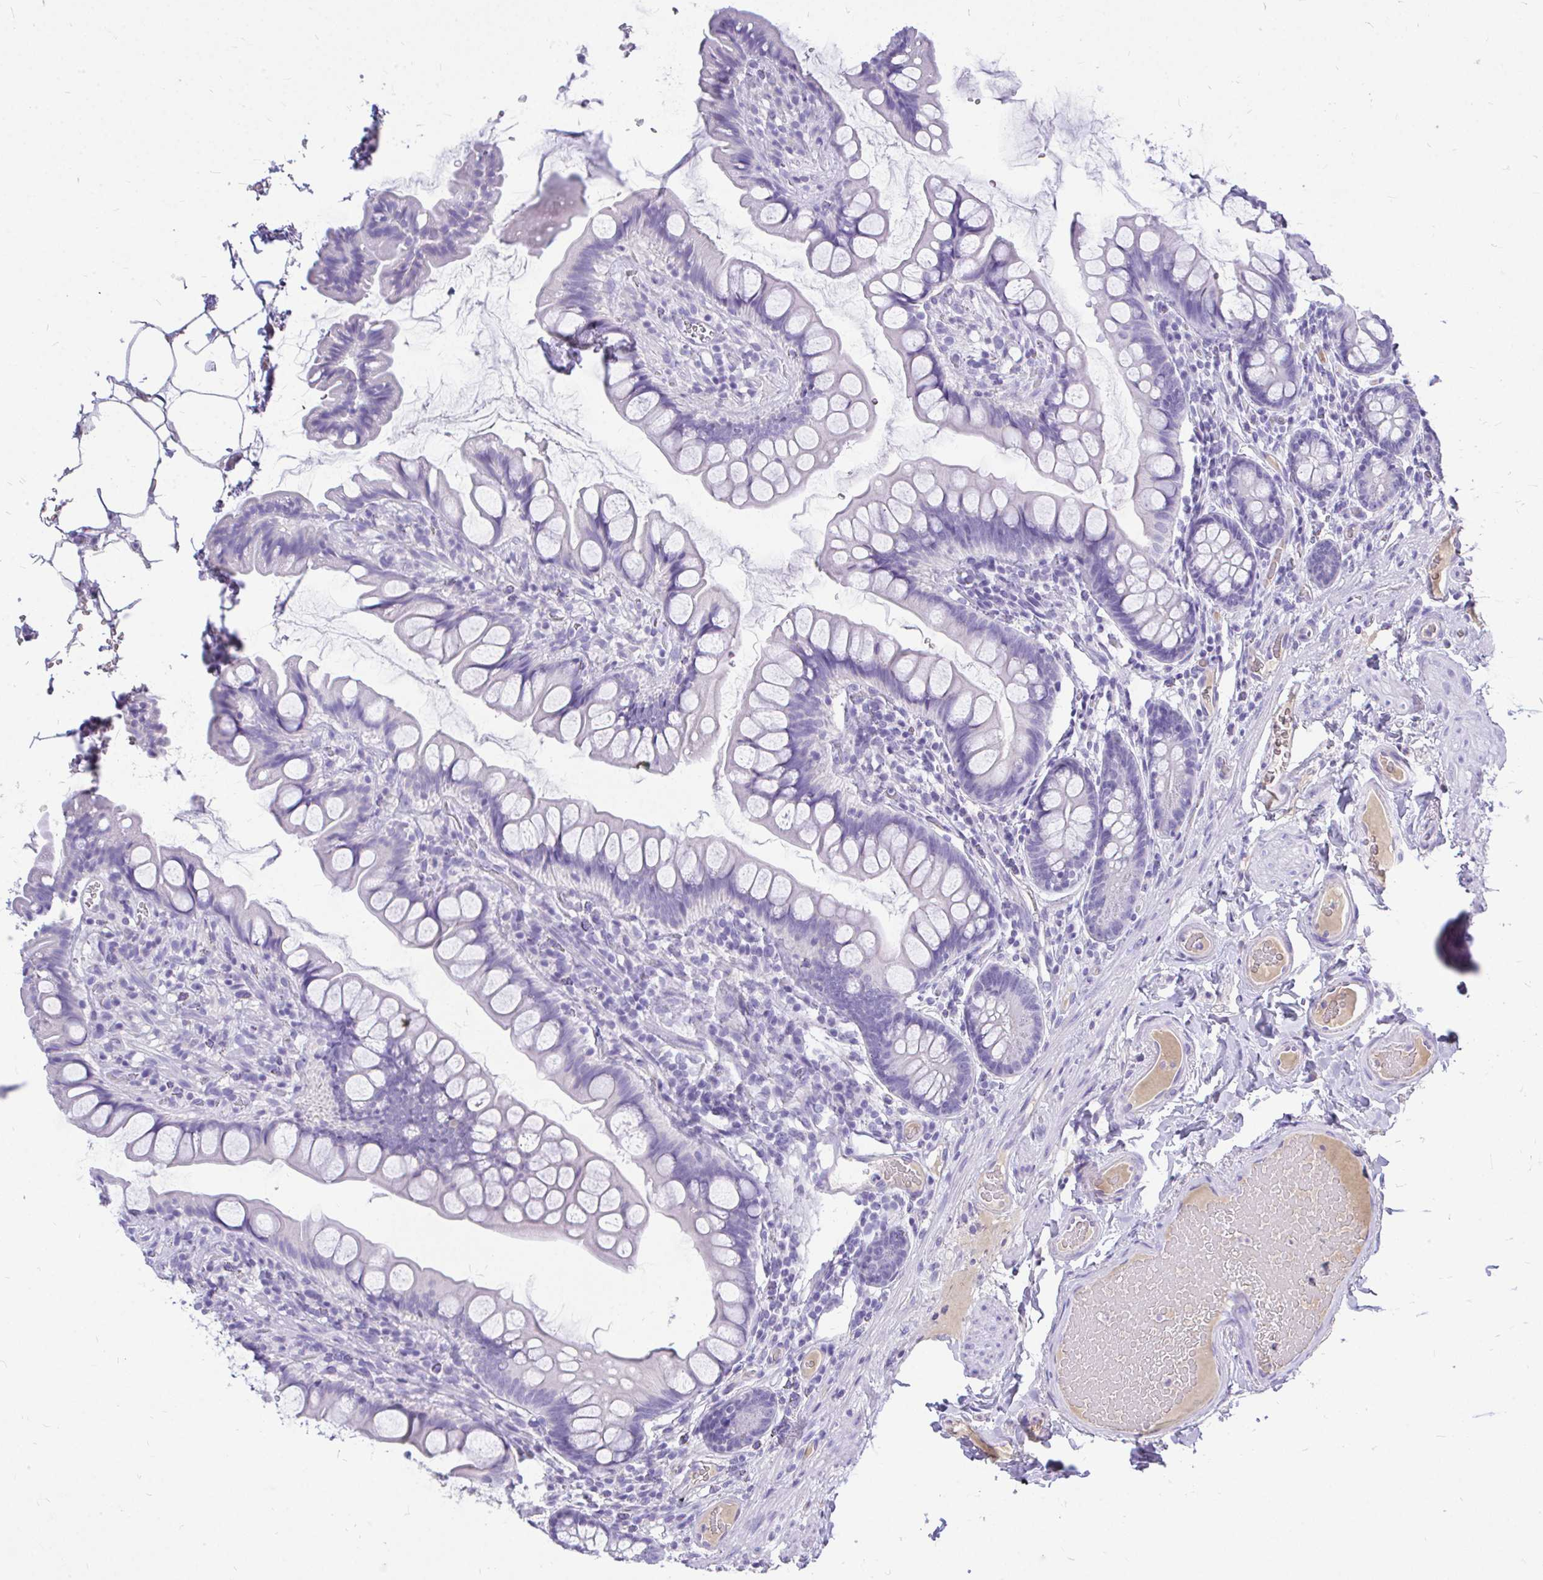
{"staining": {"intensity": "negative", "quantity": "none", "location": "none"}, "tissue": "small intestine", "cell_type": "Glandular cells", "image_type": "normal", "snomed": [{"axis": "morphology", "description": "Normal tissue, NOS"}, {"axis": "topography", "description": "Small intestine"}], "caption": "High power microscopy photomicrograph of an IHC image of benign small intestine, revealing no significant positivity in glandular cells.", "gene": "MAP1LC3A", "patient": {"sex": "male", "age": 70}}